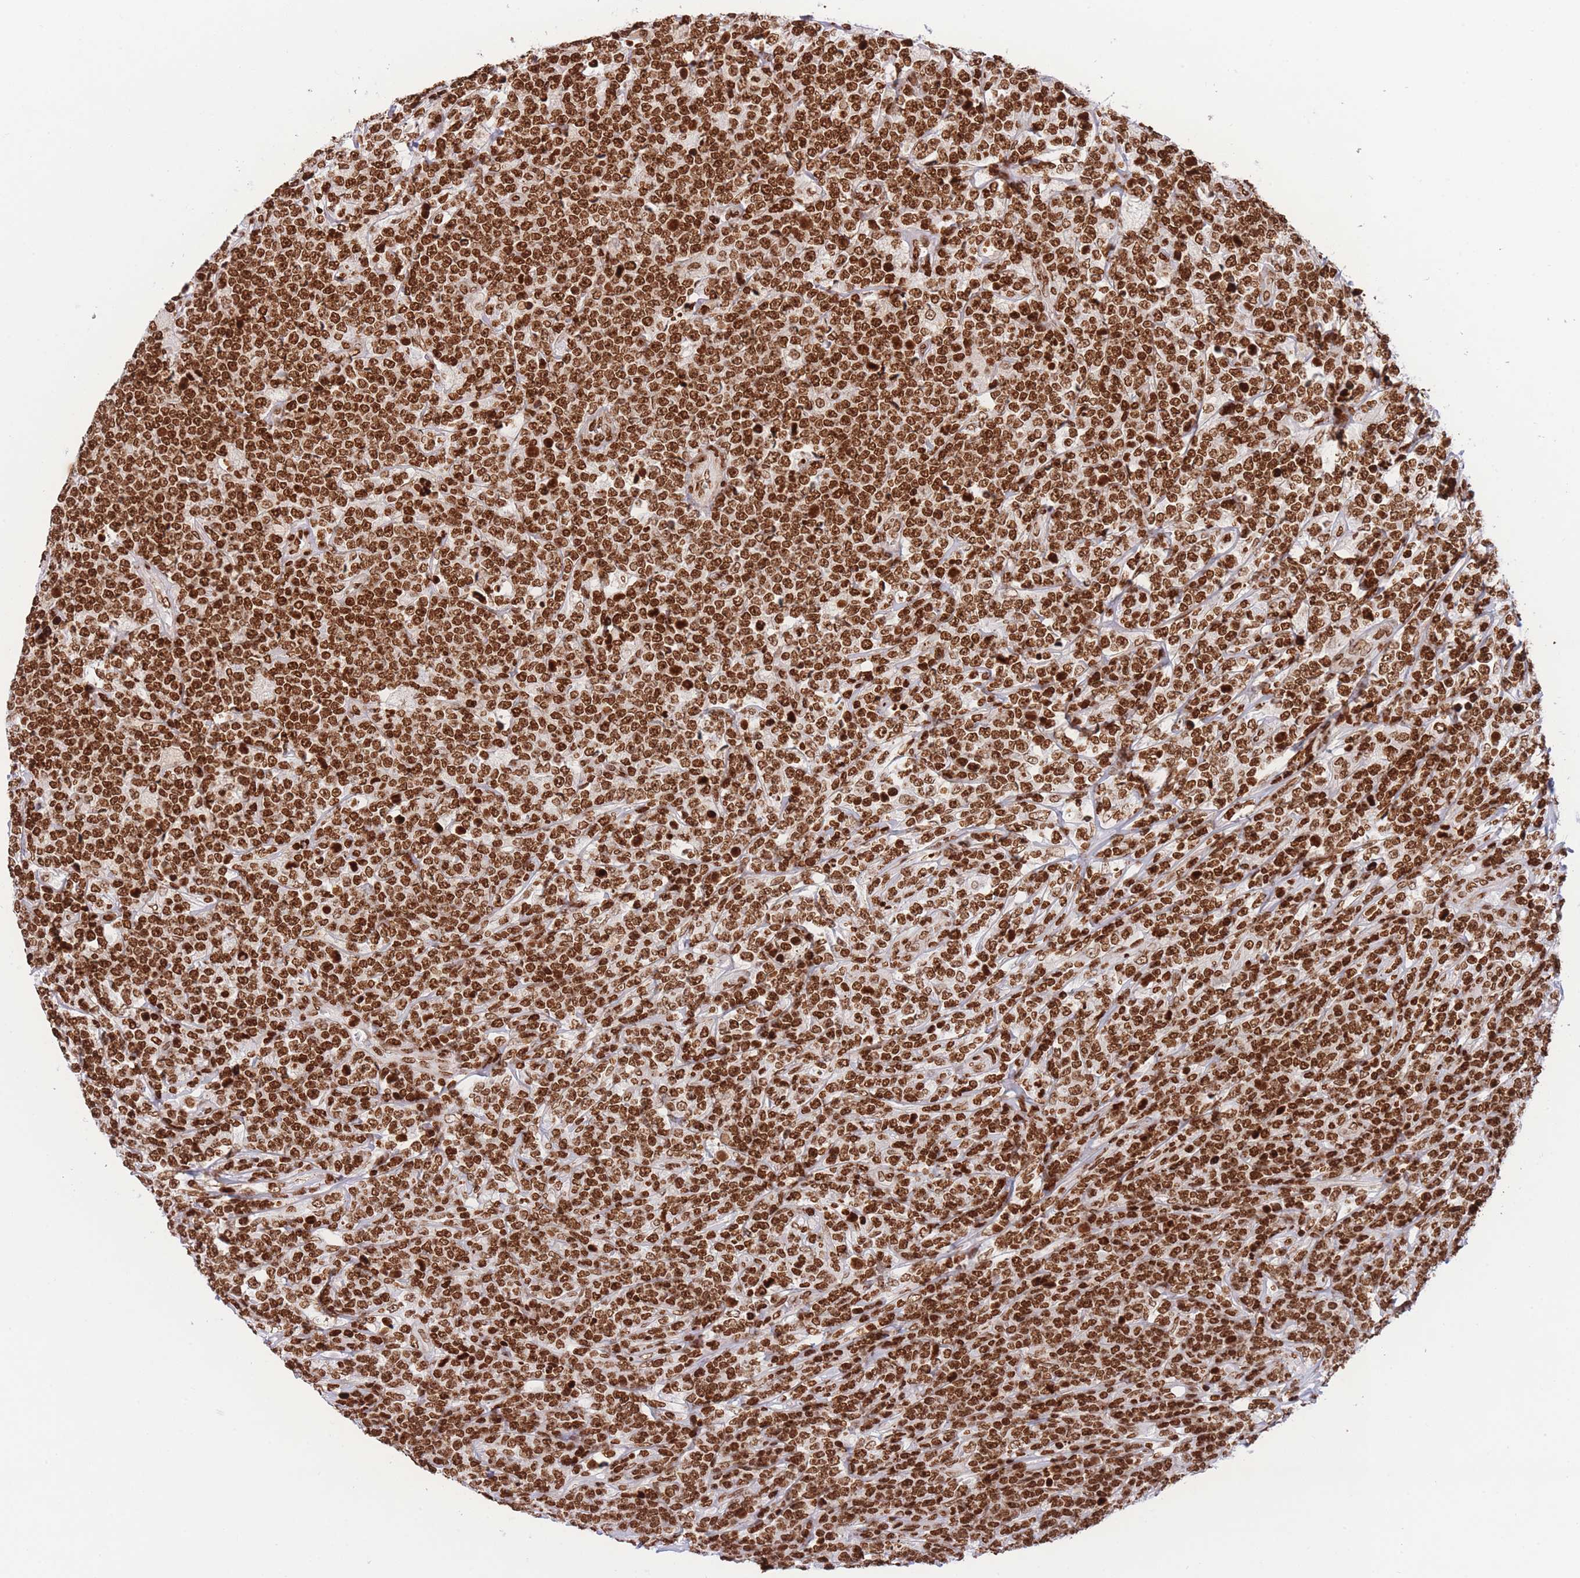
{"staining": {"intensity": "strong", "quantity": ">75%", "location": "nuclear"}, "tissue": "lymphoma", "cell_type": "Tumor cells", "image_type": "cancer", "snomed": [{"axis": "morphology", "description": "Malignant lymphoma, non-Hodgkin's type, High grade"}, {"axis": "topography", "description": "Small intestine"}], "caption": "Human lymphoma stained with a protein marker demonstrates strong staining in tumor cells.", "gene": "H2BC11", "patient": {"sex": "male", "age": 8}}